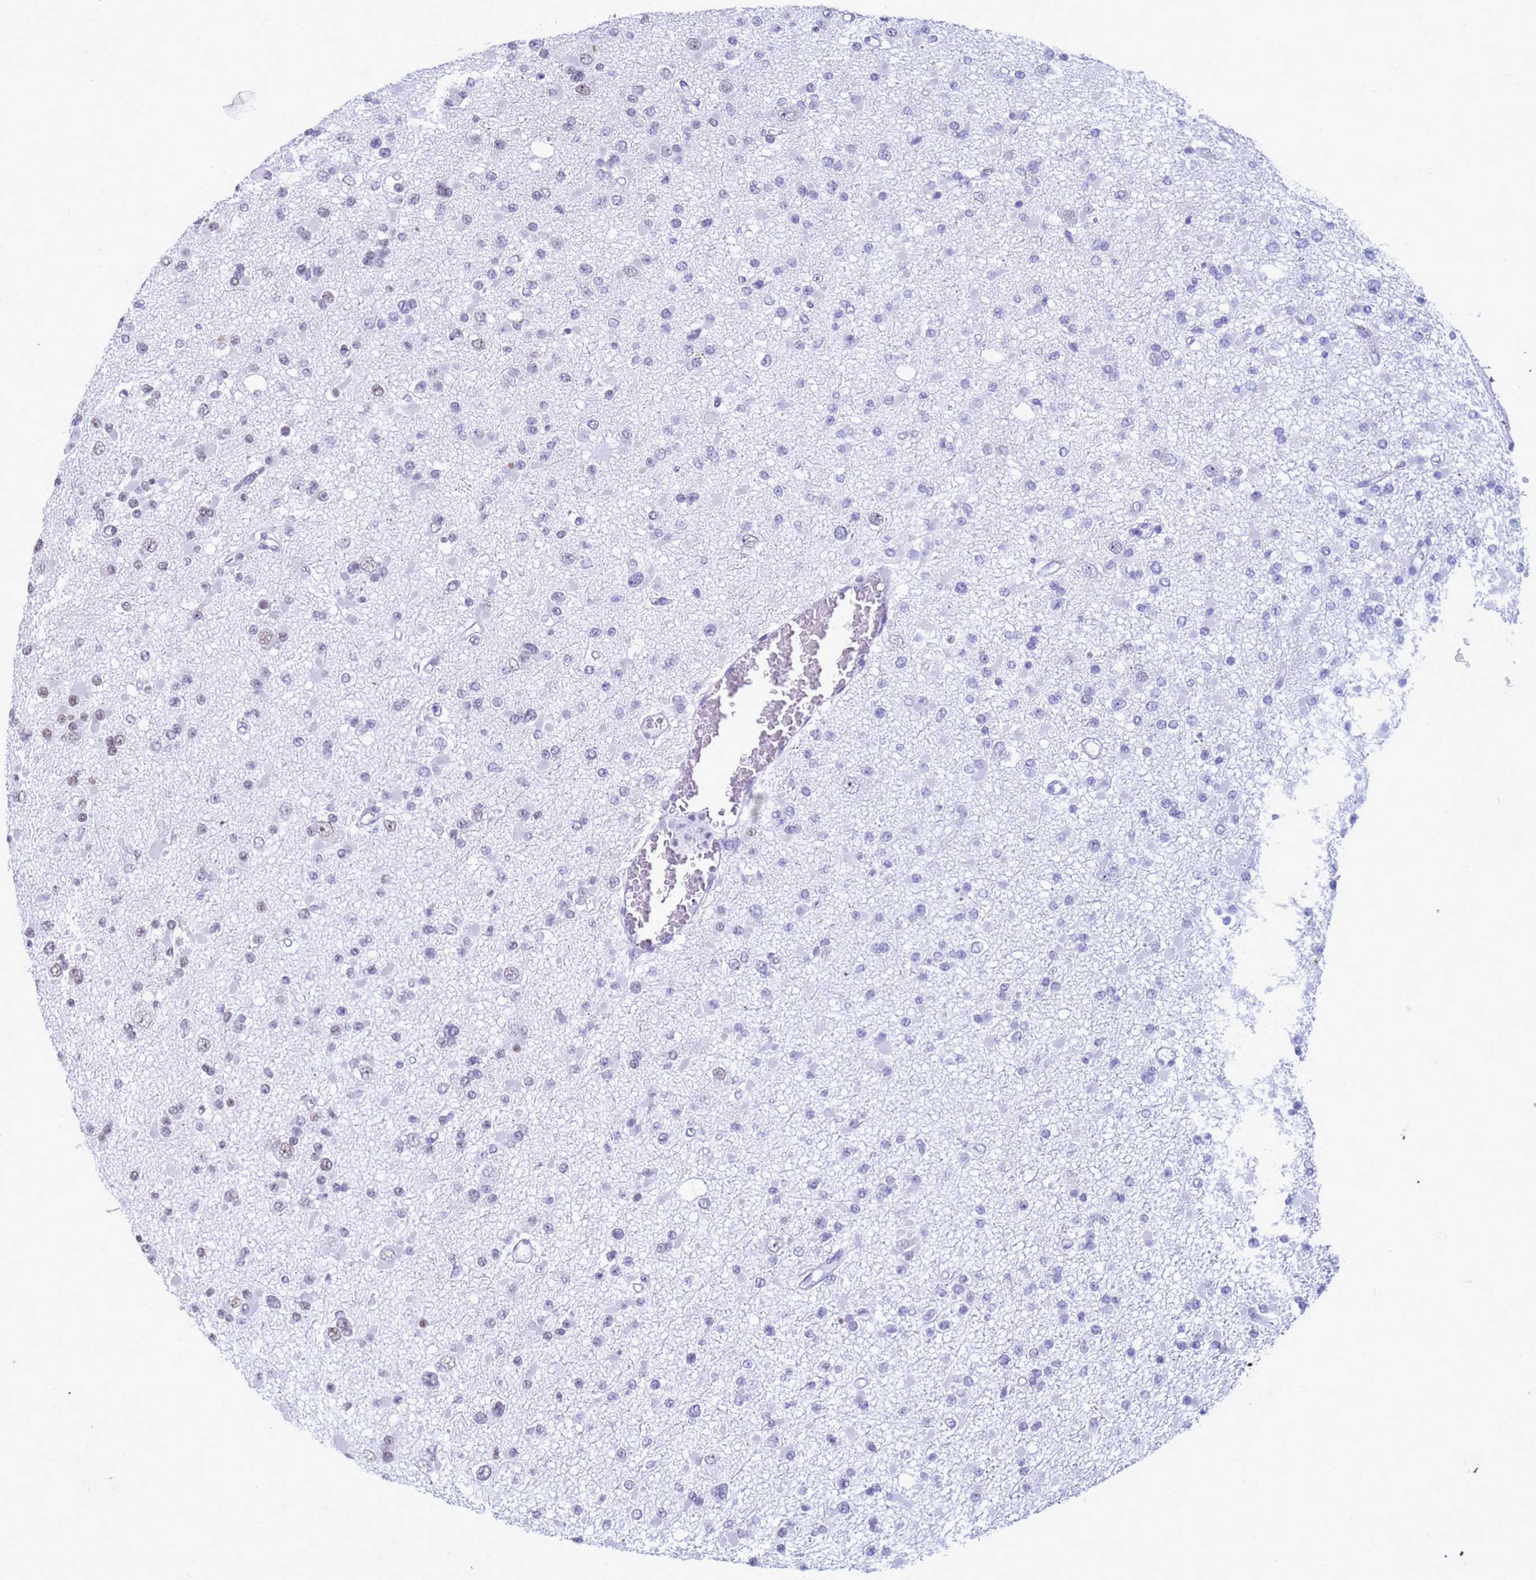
{"staining": {"intensity": "moderate", "quantity": "25%-75%", "location": "nuclear"}, "tissue": "glioma", "cell_type": "Tumor cells", "image_type": "cancer", "snomed": [{"axis": "morphology", "description": "Glioma, malignant, Low grade"}, {"axis": "topography", "description": "Brain"}], "caption": "Low-grade glioma (malignant) stained with a brown dye displays moderate nuclear positive expression in approximately 25%-75% of tumor cells.", "gene": "FAM170B", "patient": {"sex": "female", "age": 22}}